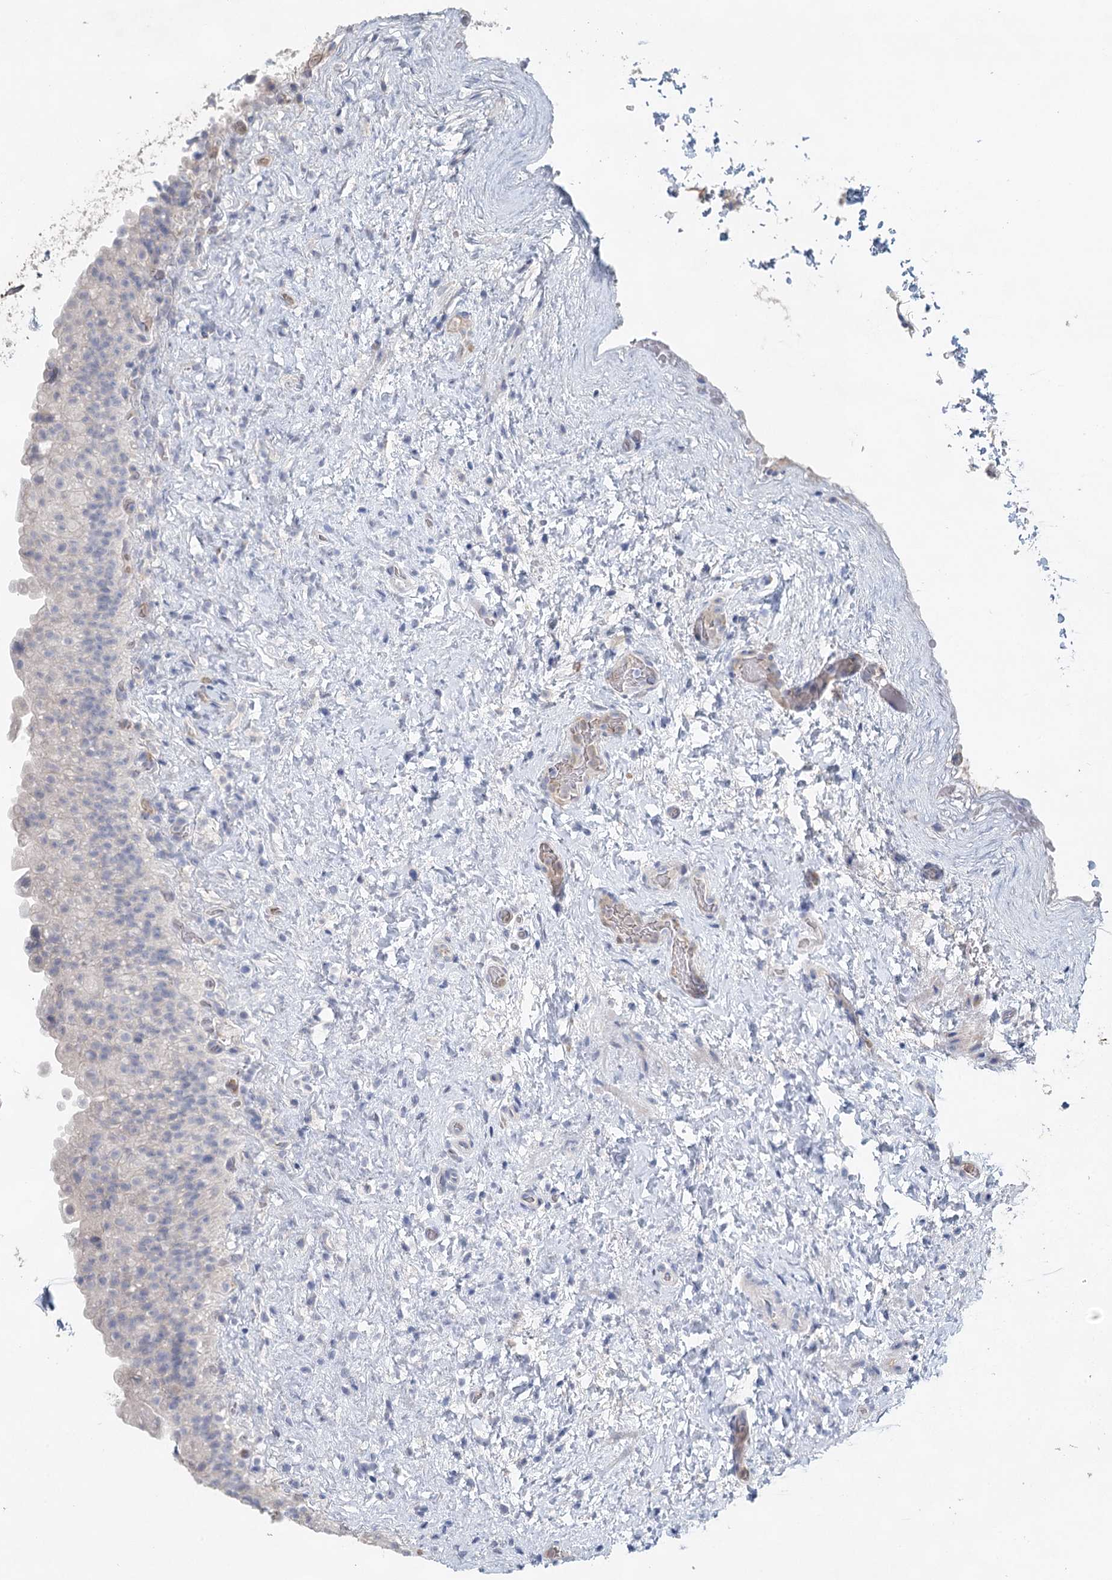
{"staining": {"intensity": "negative", "quantity": "none", "location": "none"}, "tissue": "urinary bladder", "cell_type": "Urothelial cells", "image_type": "normal", "snomed": [{"axis": "morphology", "description": "Normal tissue, NOS"}, {"axis": "topography", "description": "Urinary bladder"}], "caption": "Urinary bladder was stained to show a protein in brown. There is no significant positivity in urothelial cells. (DAB (3,3'-diaminobenzidine) immunohistochemistry, high magnification).", "gene": "MYL6B", "patient": {"sex": "female", "age": 27}}